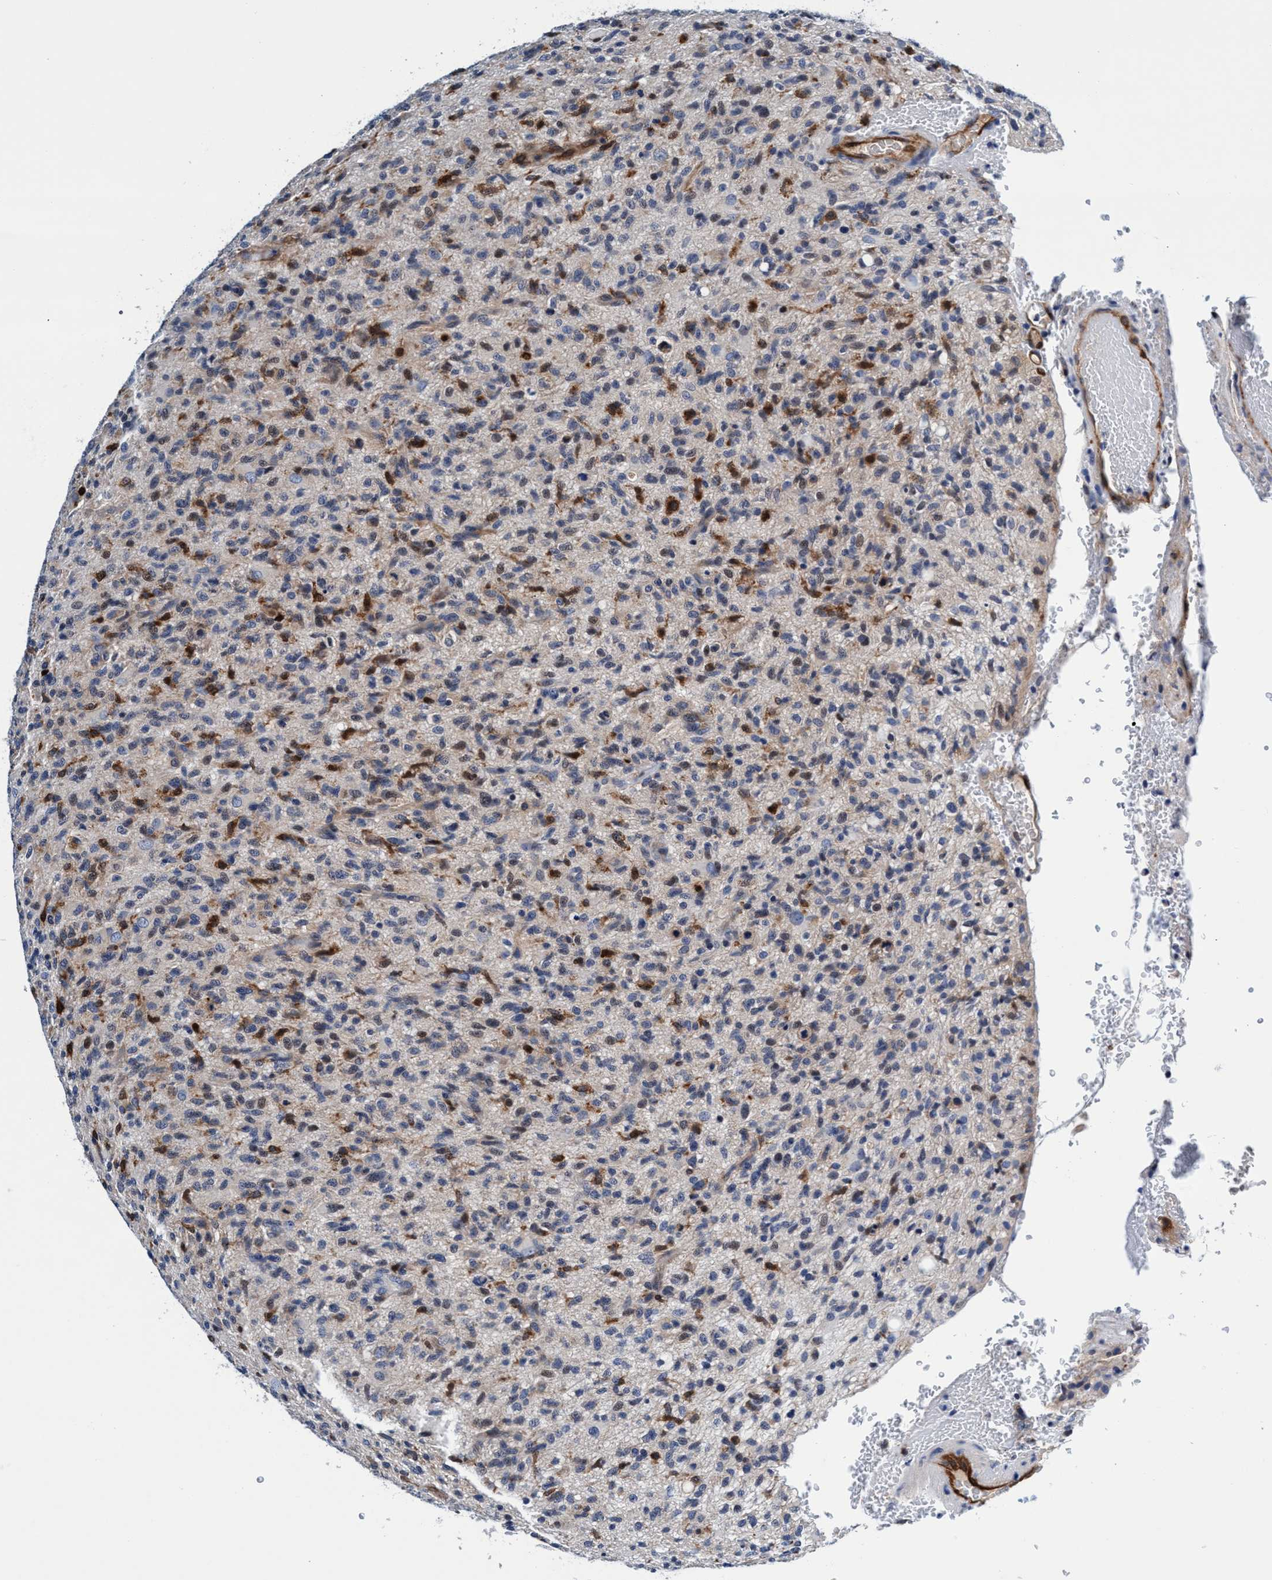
{"staining": {"intensity": "strong", "quantity": "<25%", "location": "cytoplasmic/membranous,nuclear"}, "tissue": "glioma", "cell_type": "Tumor cells", "image_type": "cancer", "snomed": [{"axis": "morphology", "description": "Glioma, malignant, High grade"}, {"axis": "topography", "description": "Brain"}], "caption": "The micrograph demonstrates immunohistochemical staining of glioma. There is strong cytoplasmic/membranous and nuclear staining is seen in approximately <25% of tumor cells.", "gene": "UBALD2", "patient": {"sex": "male", "age": 71}}